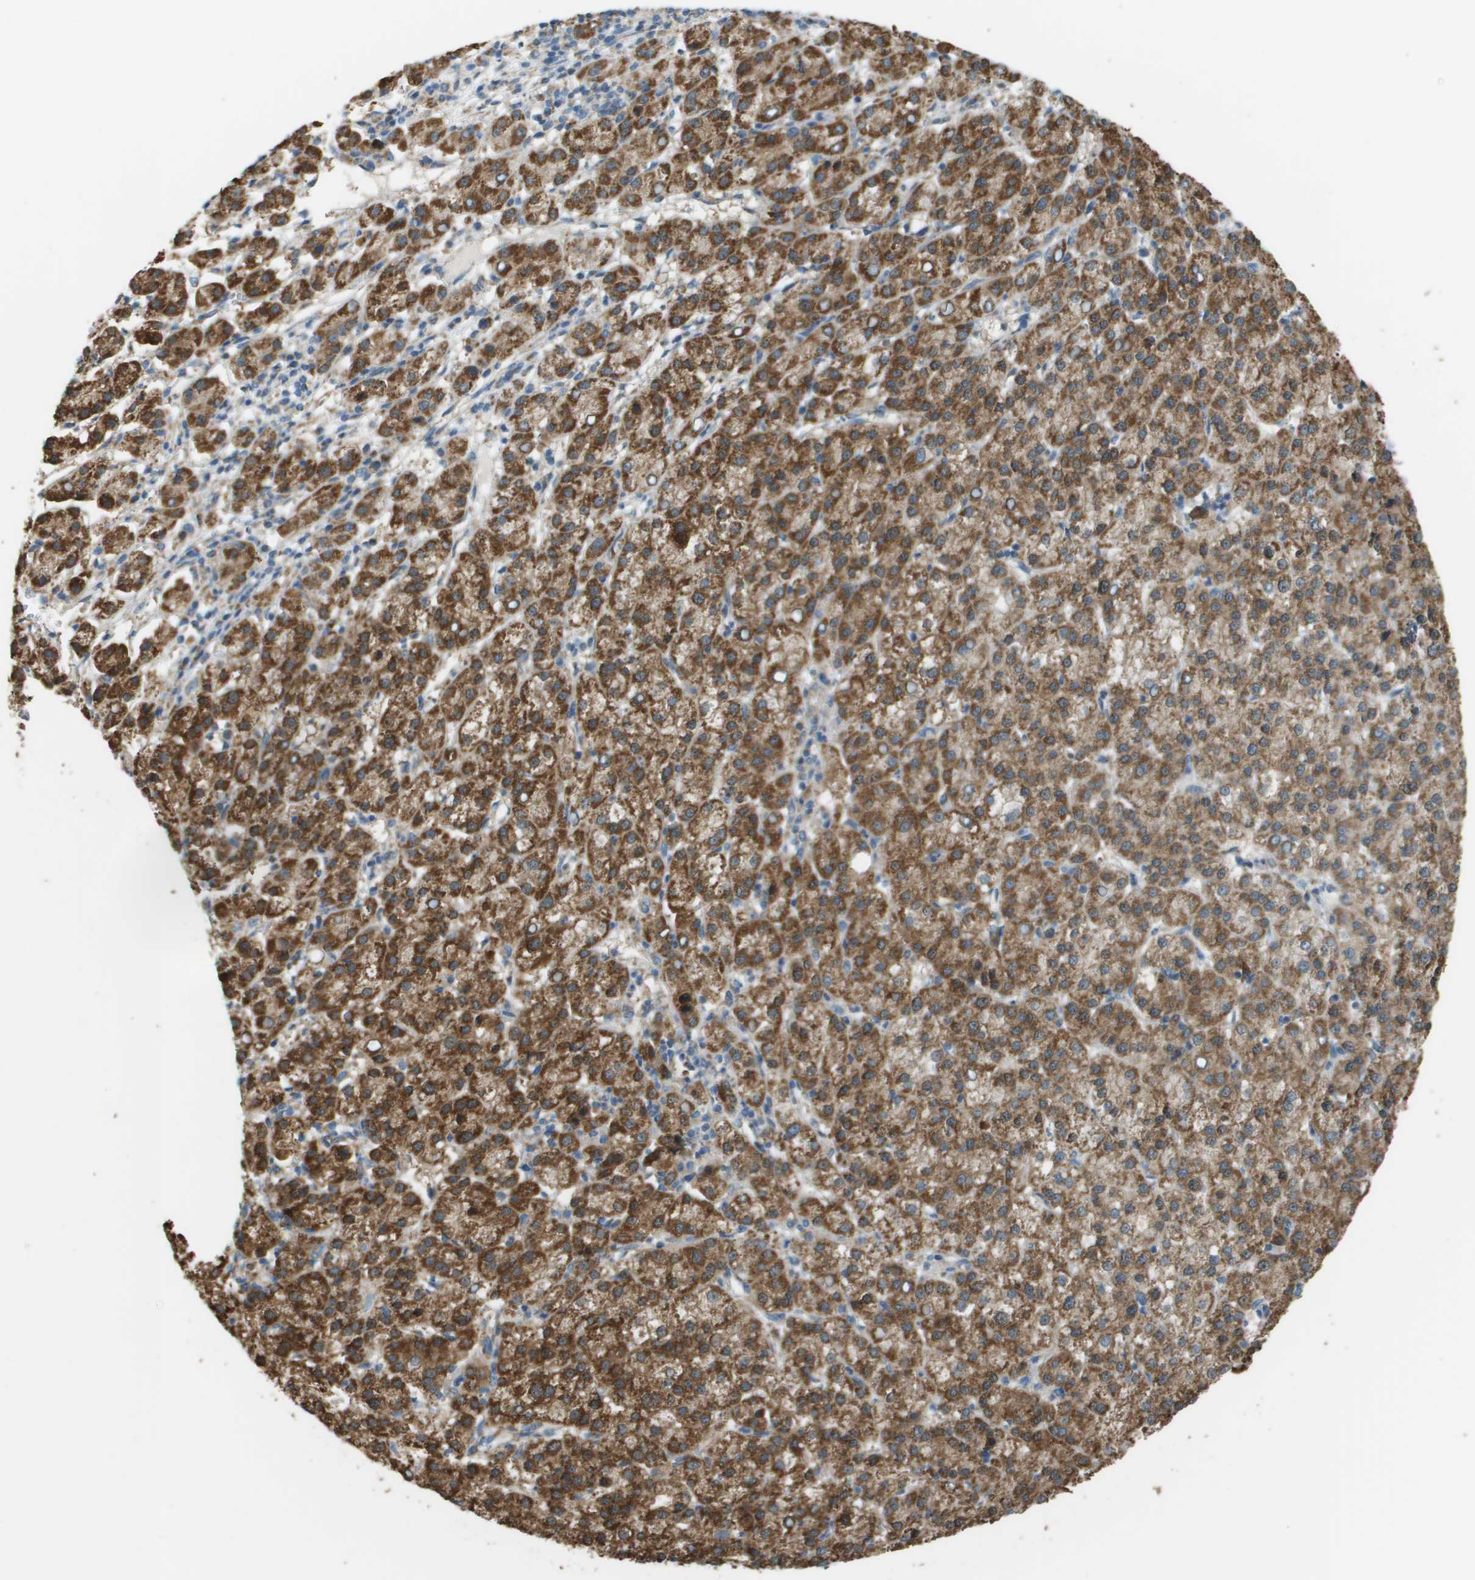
{"staining": {"intensity": "strong", "quantity": ">75%", "location": "cytoplasmic/membranous"}, "tissue": "liver cancer", "cell_type": "Tumor cells", "image_type": "cancer", "snomed": [{"axis": "morphology", "description": "Carcinoma, Hepatocellular, NOS"}, {"axis": "topography", "description": "Liver"}], "caption": "Immunohistochemical staining of liver cancer (hepatocellular carcinoma) exhibits high levels of strong cytoplasmic/membranous protein staining in approximately >75% of tumor cells.", "gene": "FH", "patient": {"sex": "female", "age": 58}}